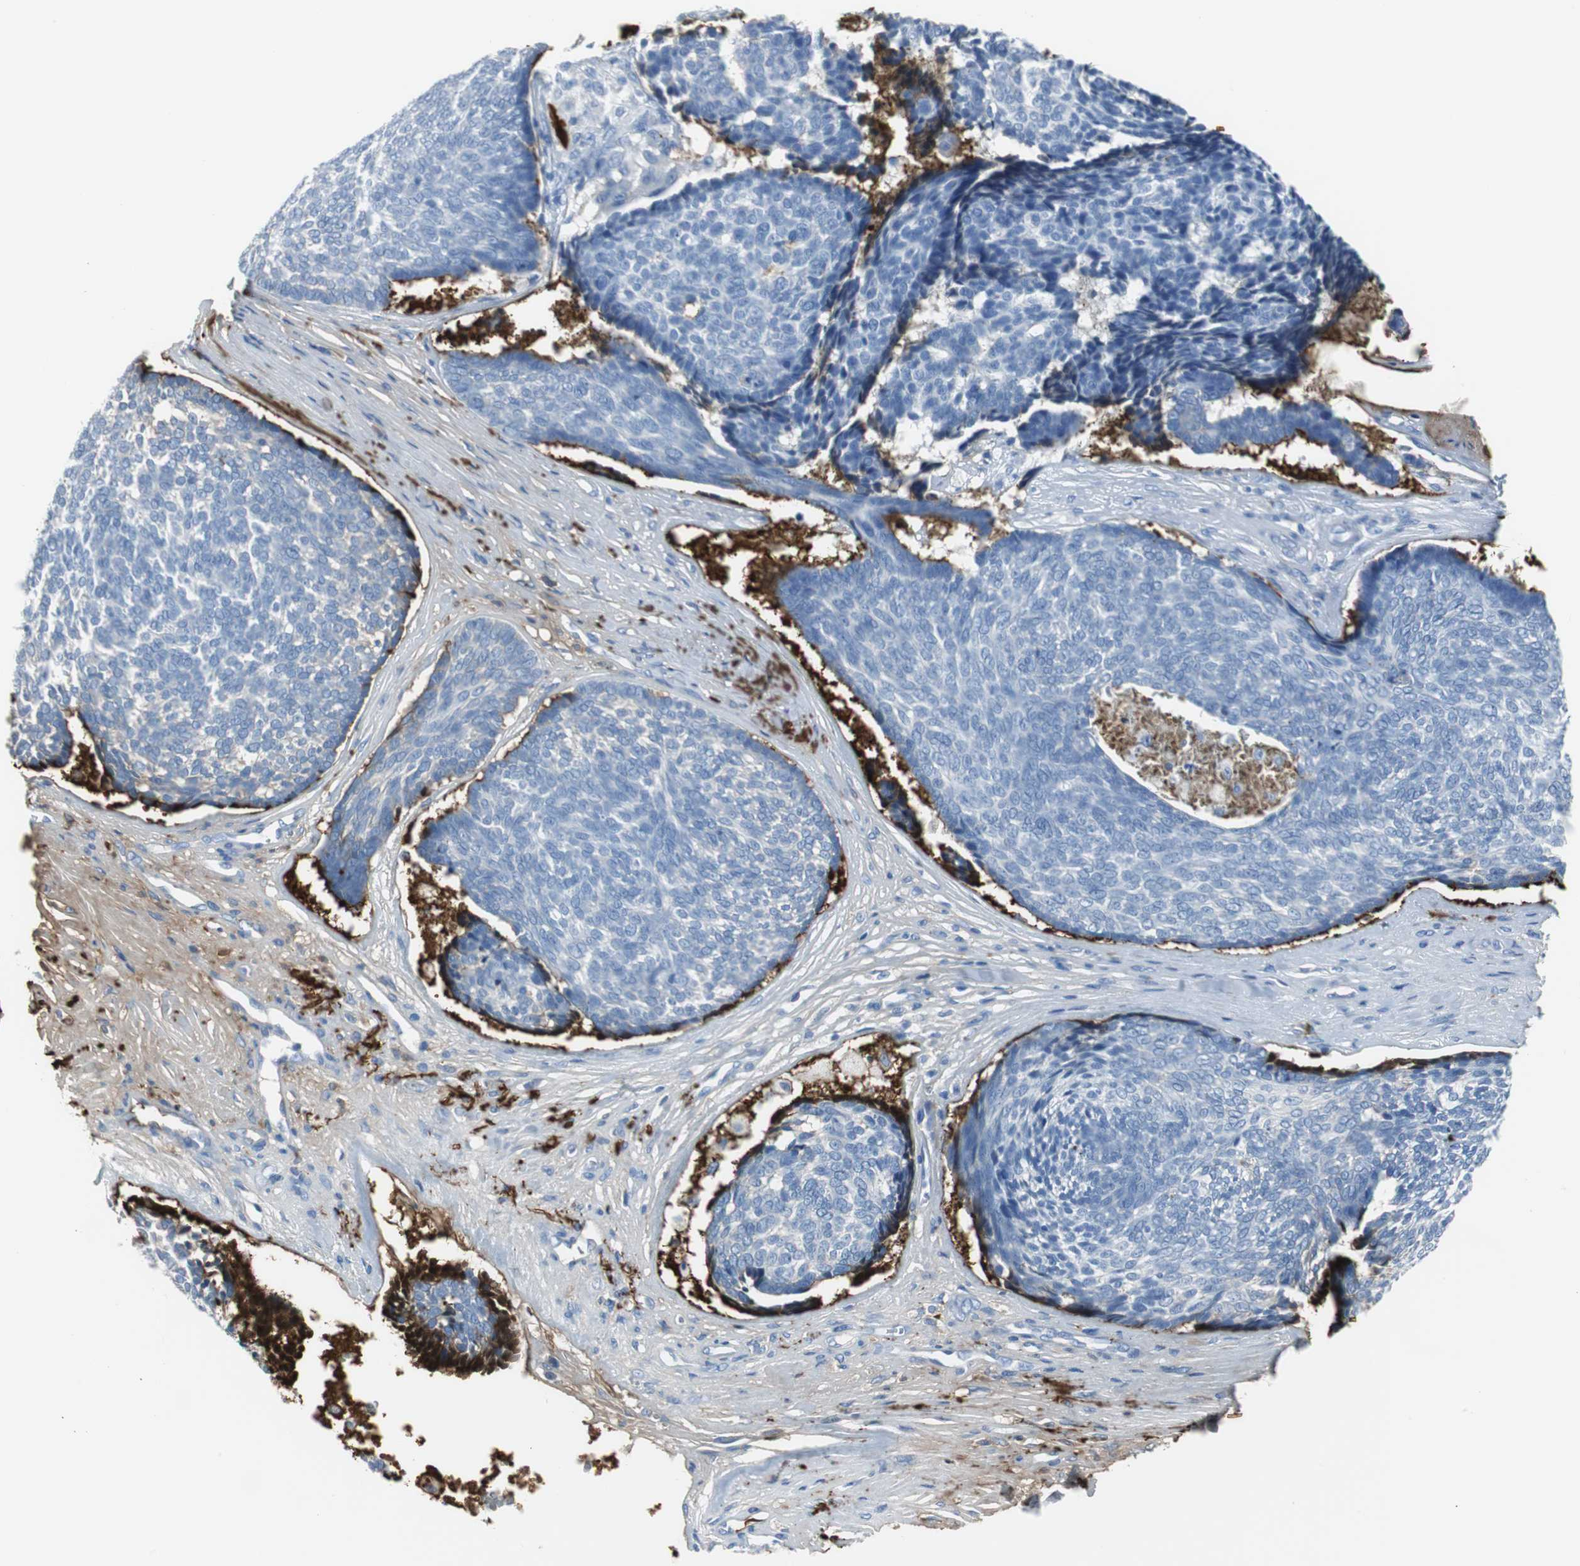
{"staining": {"intensity": "negative", "quantity": "none", "location": "none"}, "tissue": "skin cancer", "cell_type": "Tumor cells", "image_type": "cancer", "snomed": [{"axis": "morphology", "description": "Basal cell carcinoma"}, {"axis": "topography", "description": "Skin"}], "caption": "The immunohistochemistry (IHC) image has no significant positivity in tumor cells of basal cell carcinoma (skin) tissue. (Brightfield microscopy of DAB immunohistochemistry at high magnification).", "gene": "APCS", "patient": {"sex": "male", "age": 84}}